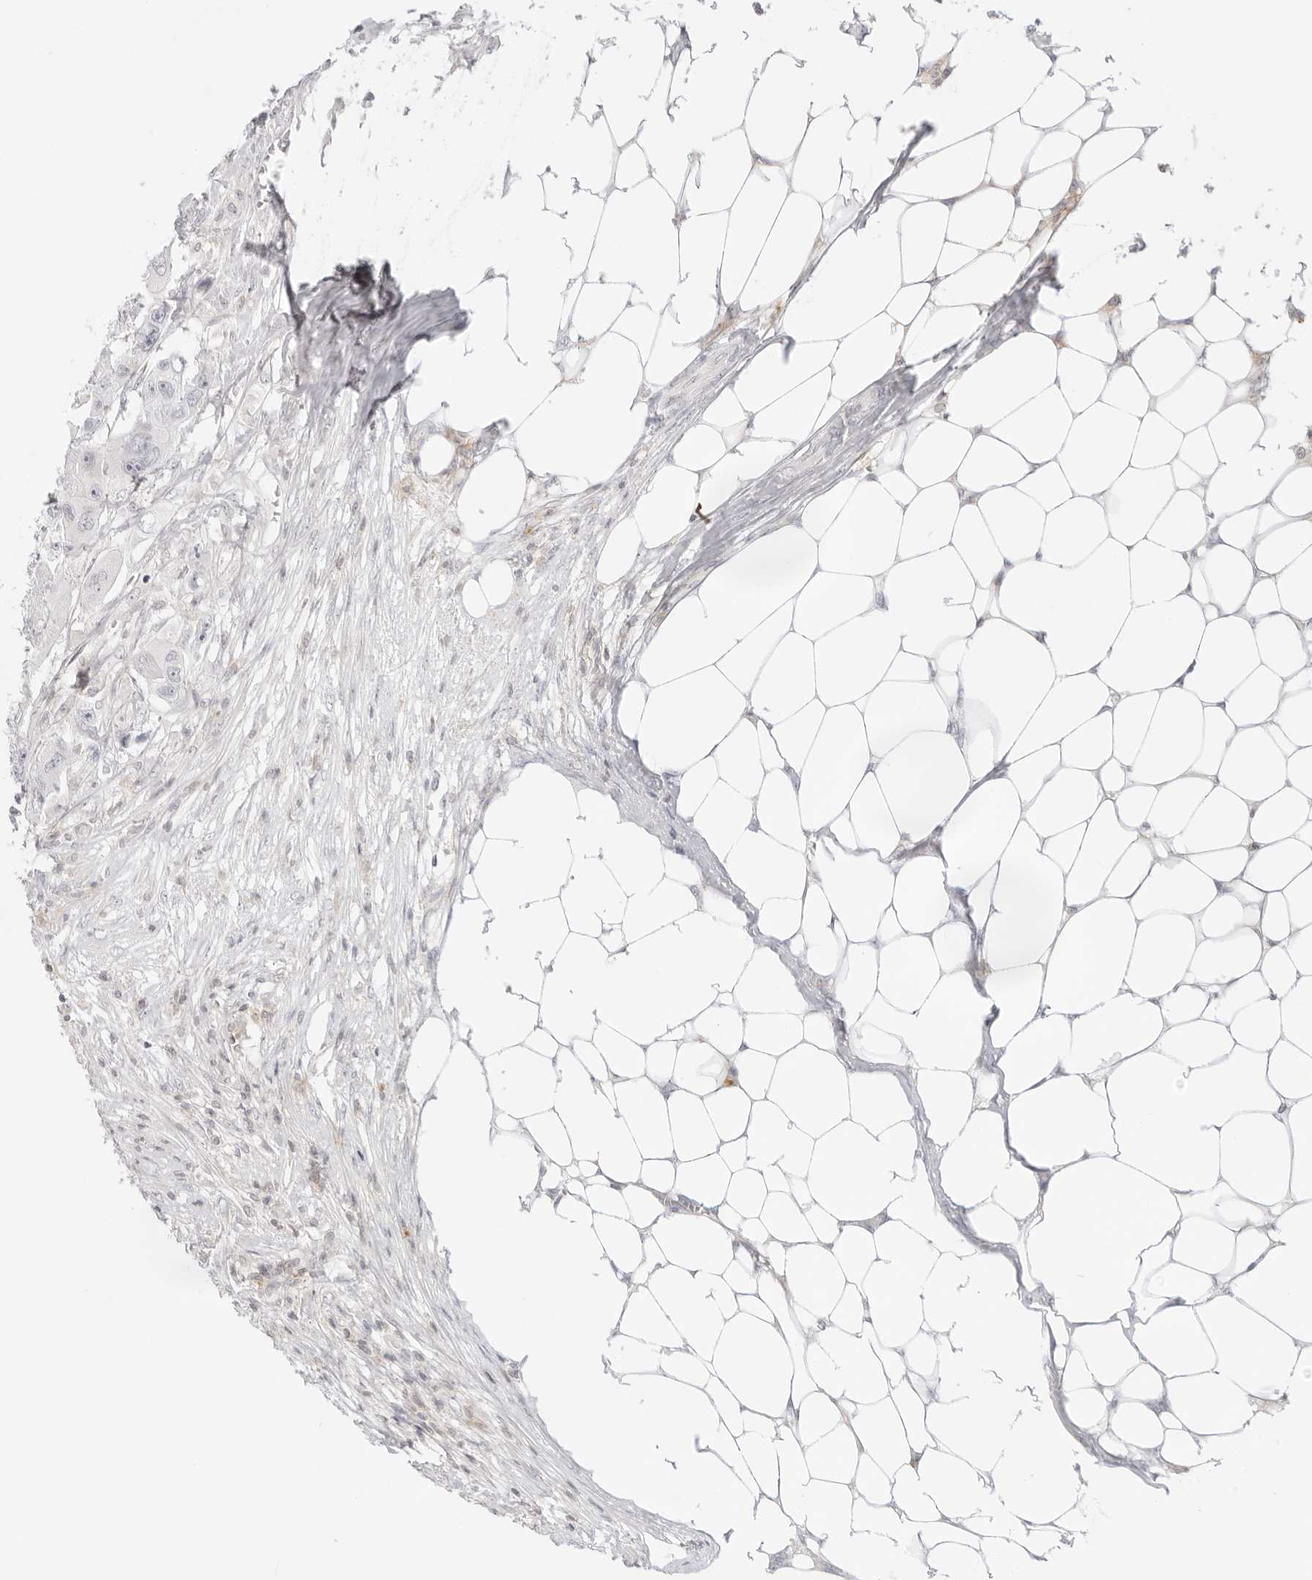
{"staining": {"intensity": "negative", "quantity": "none", "location": "none"}, "tissue": "colorectal cancer", "cell_type": "Tumor cells", "image_type": "cancer", "snomed": [{"axis": "morphology", "description": "Adenocarcinoma, NOS"}, {"axis": "topography", "description": "Colon"}], "caption": "Tumor cells show no significant protein expression in colorectal adenocarcinoma. The staining was performed using DAB to visualize the protein expression in brown, while the nuclei were stained in blue with hematoxylin (Magnification: 20x).", "gene": "TNFRSF14", "patient": {"sex": "female", "age": 46}}